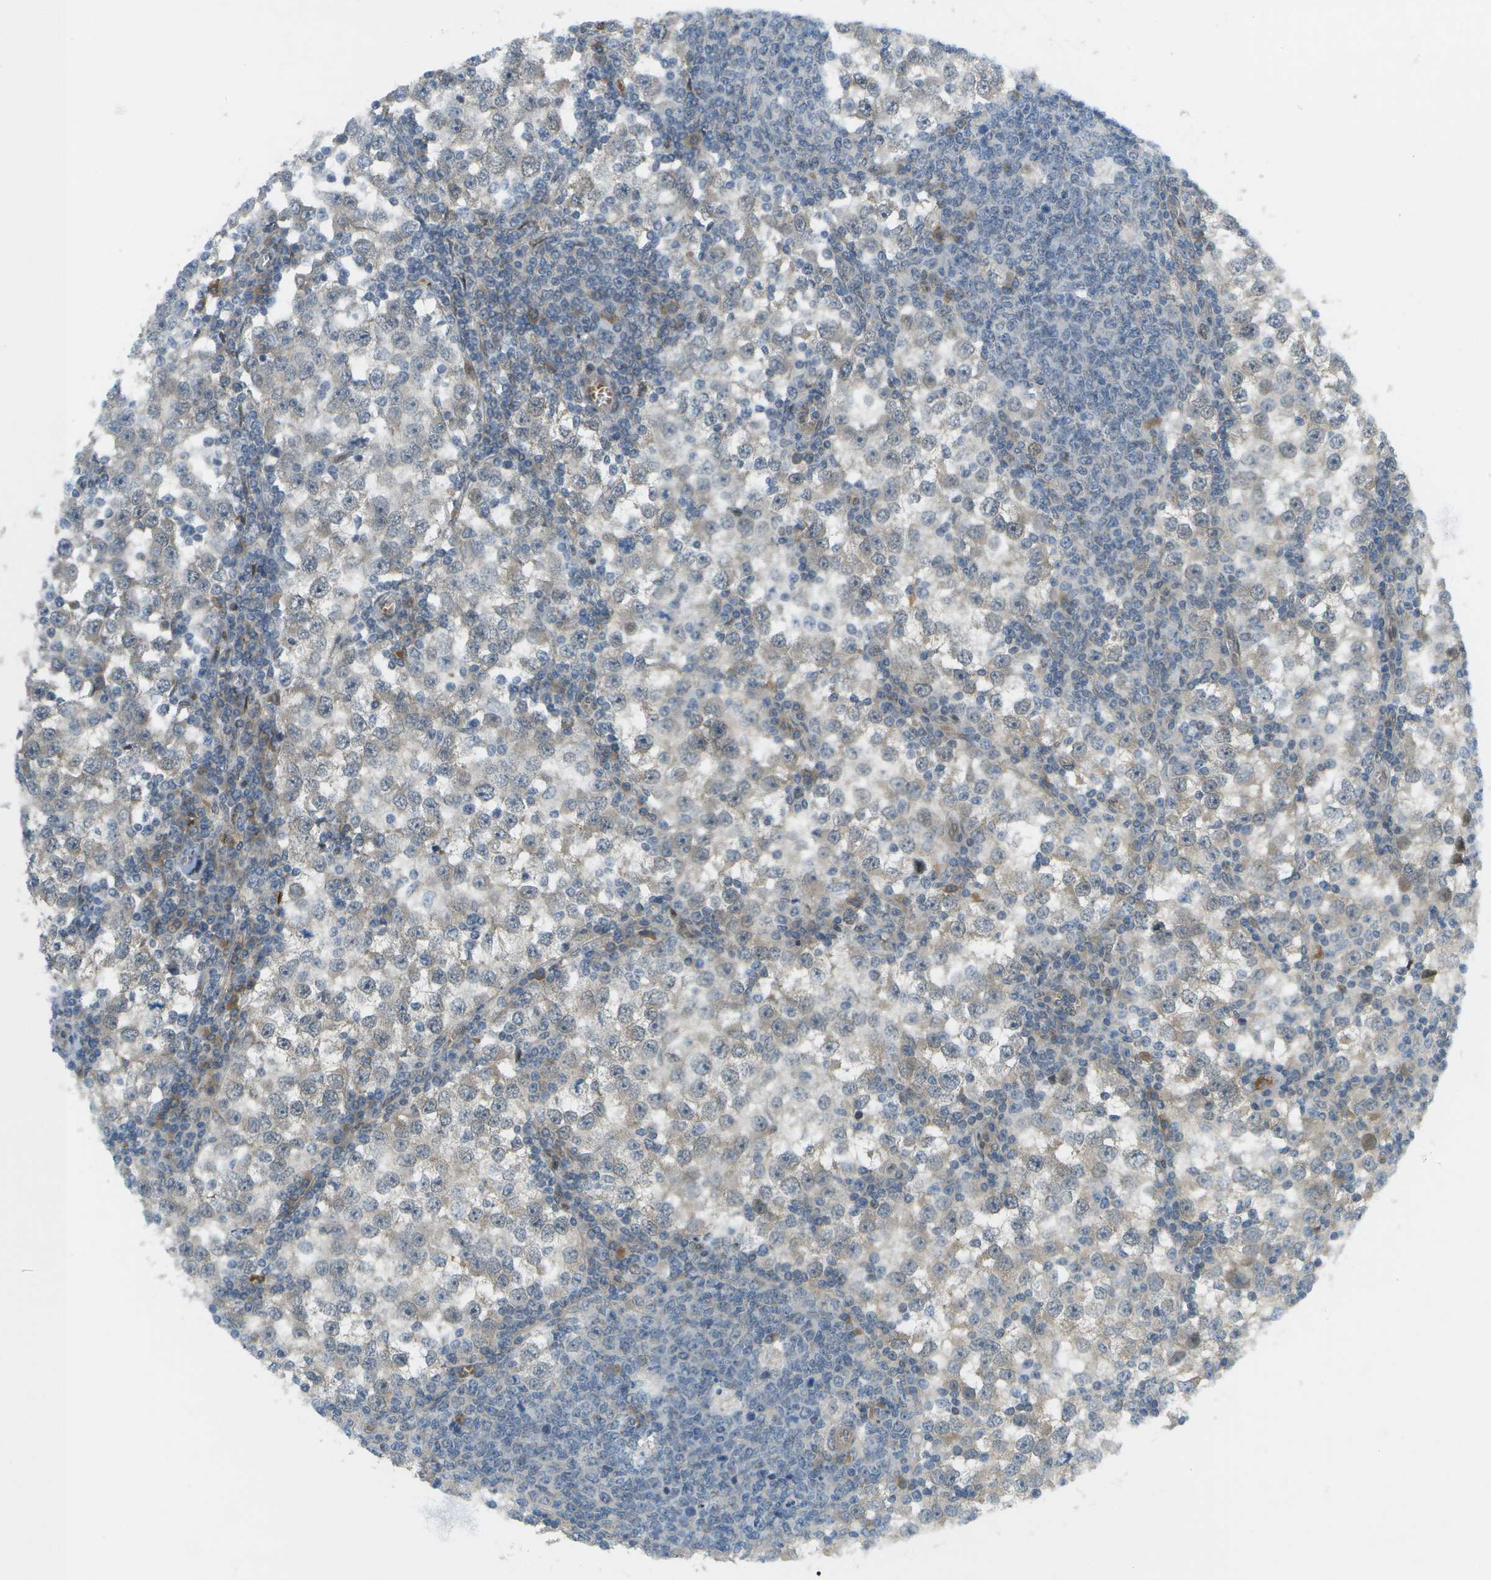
{"staining": {"intensity": "weak", "quantity": "25%-75%", "location": "cytoplasmic/membranous"}, "tissue": "testis cancer", "cell_type": "Tumor cells", "image_type": "cancer", "snomed": [{"axis": "morphology", "description": "Seminoma, NOS"}, {"axis": "topography", "description": "Testis"}], "caption": "Brown immunohistochemical staining in human testis cancer (seminoma) displays weak cytoplasmic/membranous positivity in approximately 25%-75% of tumor cells. The protein of interest is shown in brown color, while the nuclei are stained blue.", "gene": "CACNB4", "patient": {"sex": "male", "age": 65}}